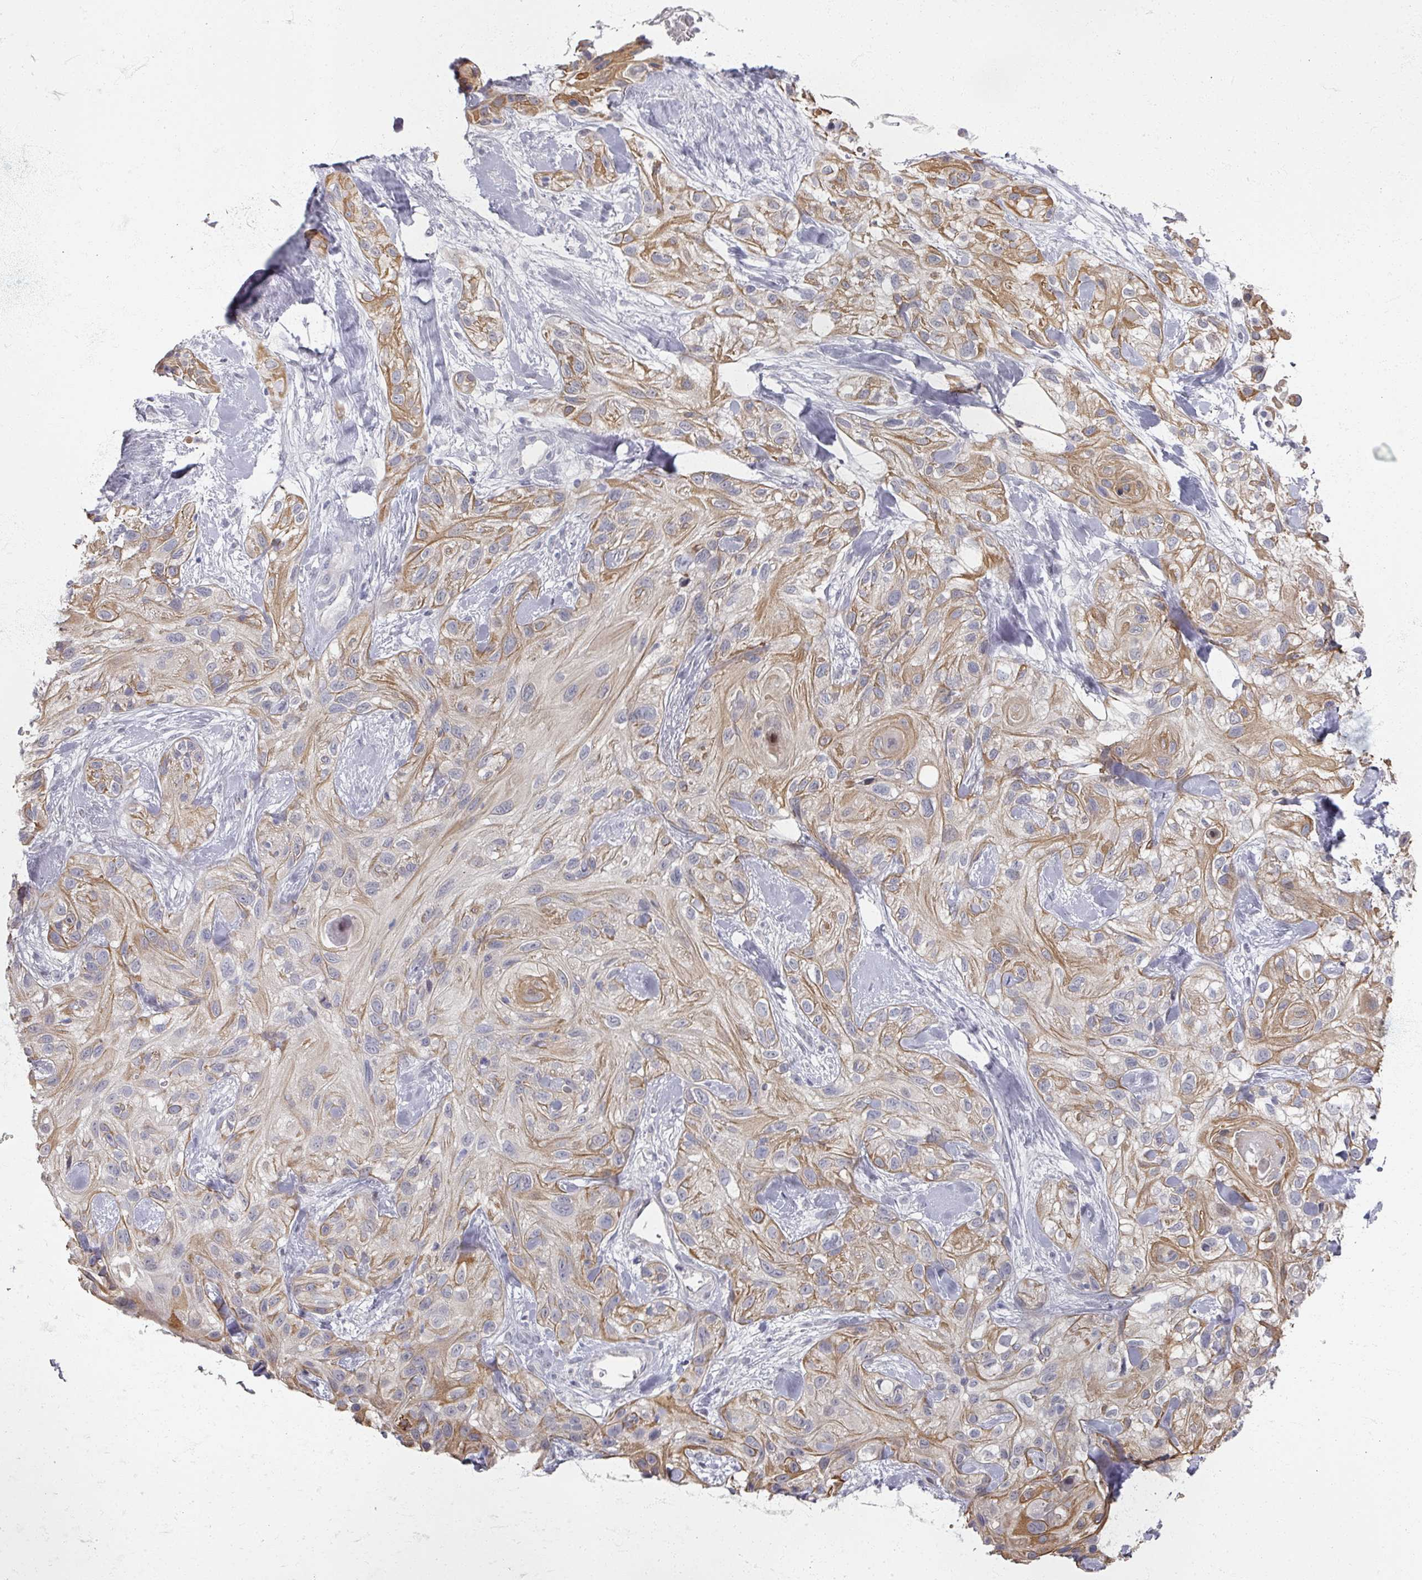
{"staining": {"intensity": "moderate", "quantity": "25%-75%", "location": "cytoplasmic/membranous"}, "tissue": "skin cancer", "cell_type": "Tumor cells", "image_type": "cancer", "snomed": [{"axis": "morphology", "description": "Squamous cell carcinoma, NOS"}, {"axis": "topography", "description": "Skin"}], "caption": "Moderate cytoplasmic/membranous staining is present in approximately 25%-75% of tumor cells in squamous cell carcinoma (skin).", "gene": "TTYH3", "patient": {"sex": "male", "age": 82}}